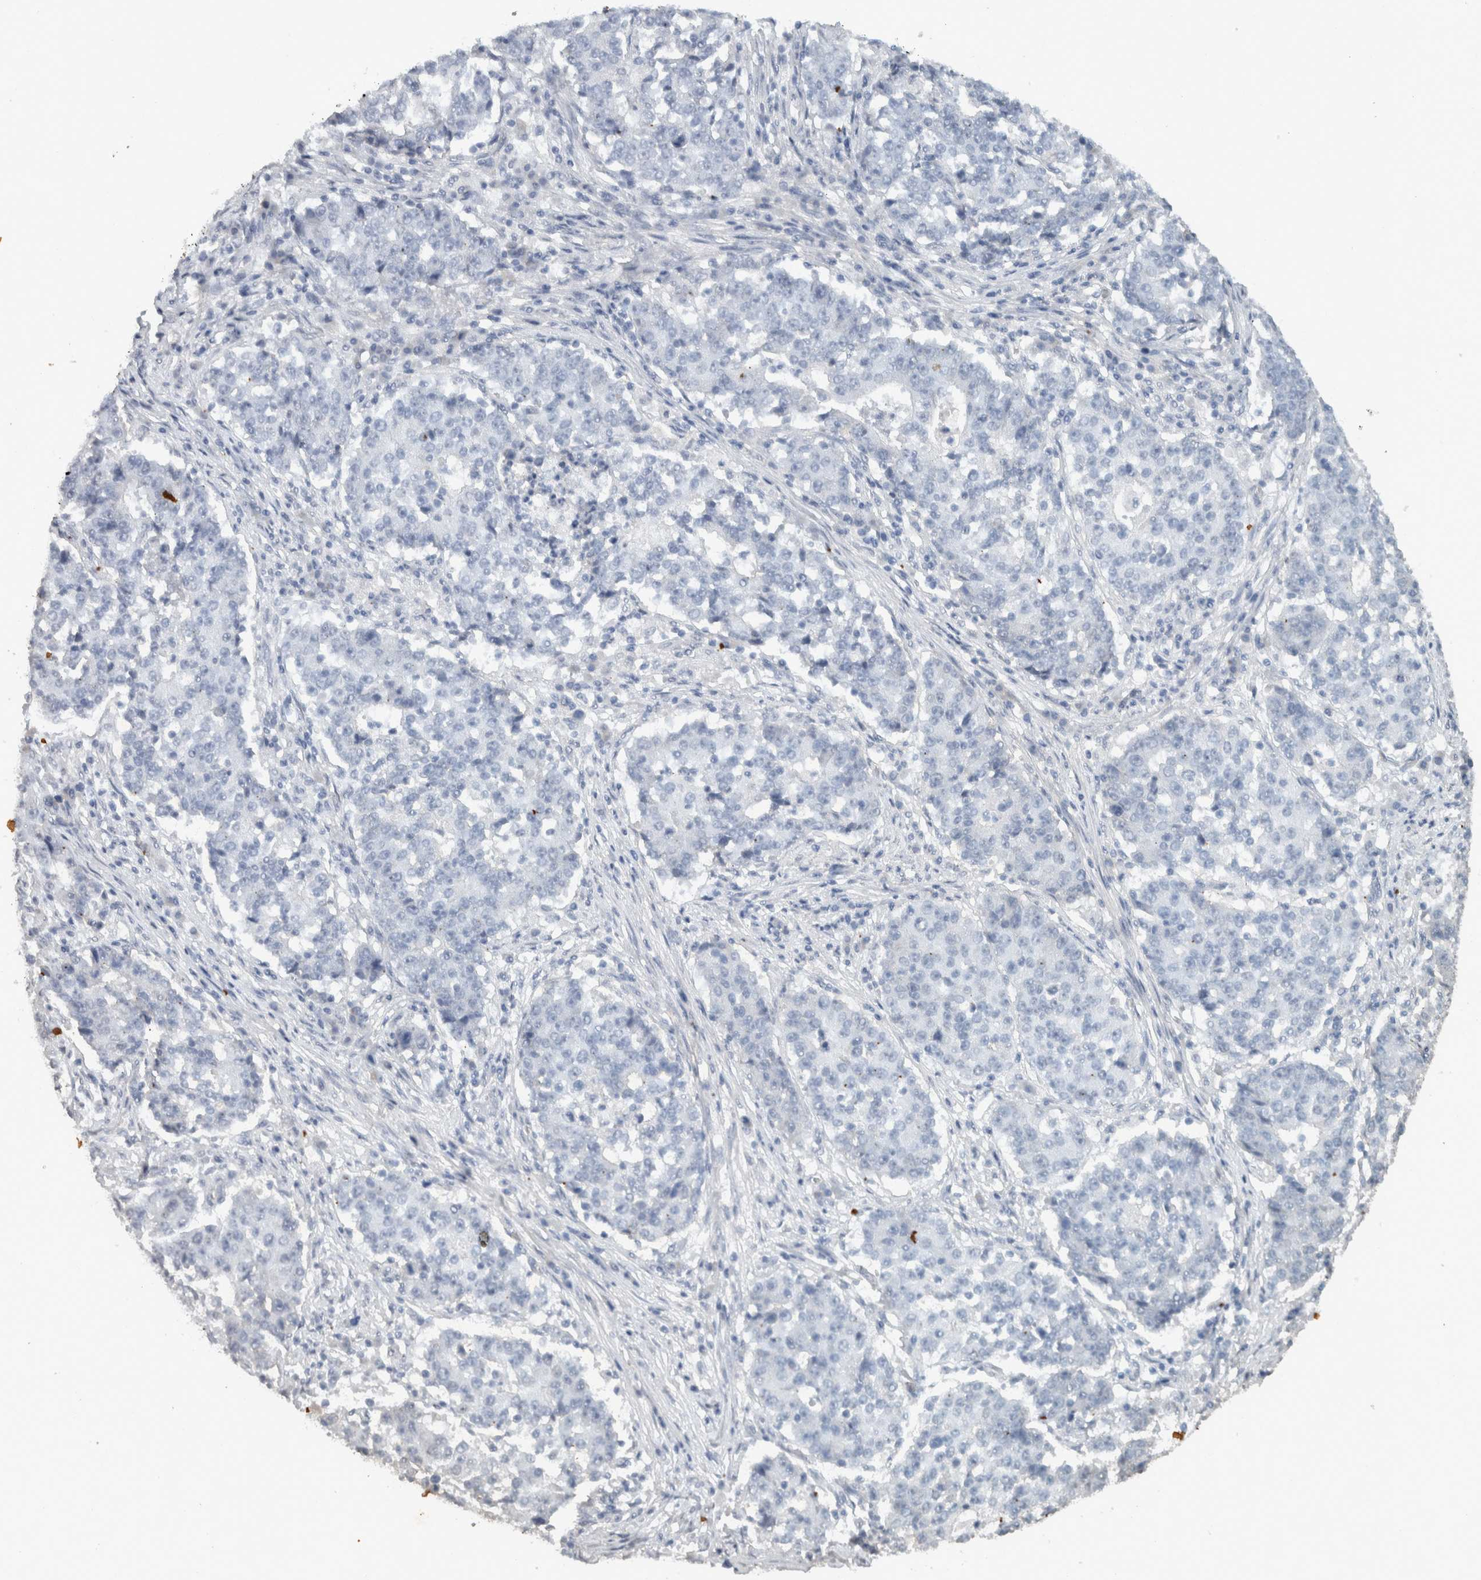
{"staining": {"intensity": "negative", "quantity": "none", "location": "none"}, "tissue": "stomach cancer", "cell_type": "Tumor cells", "image_type": "cancer", "snomed": [{"axis": "morphology", "description": "Adenocarcinoma, NOS"}, {"axis": "topography", "description": "Stomach"}], "caption": "High power microscopy micrograph of an immunohistochemistry micrograph of stomach cancer (adenocarcinoma), revealing no significant staining in tumor cells.", "gene": "HAND2", "patient": {"sex": "male", "age": 59}}